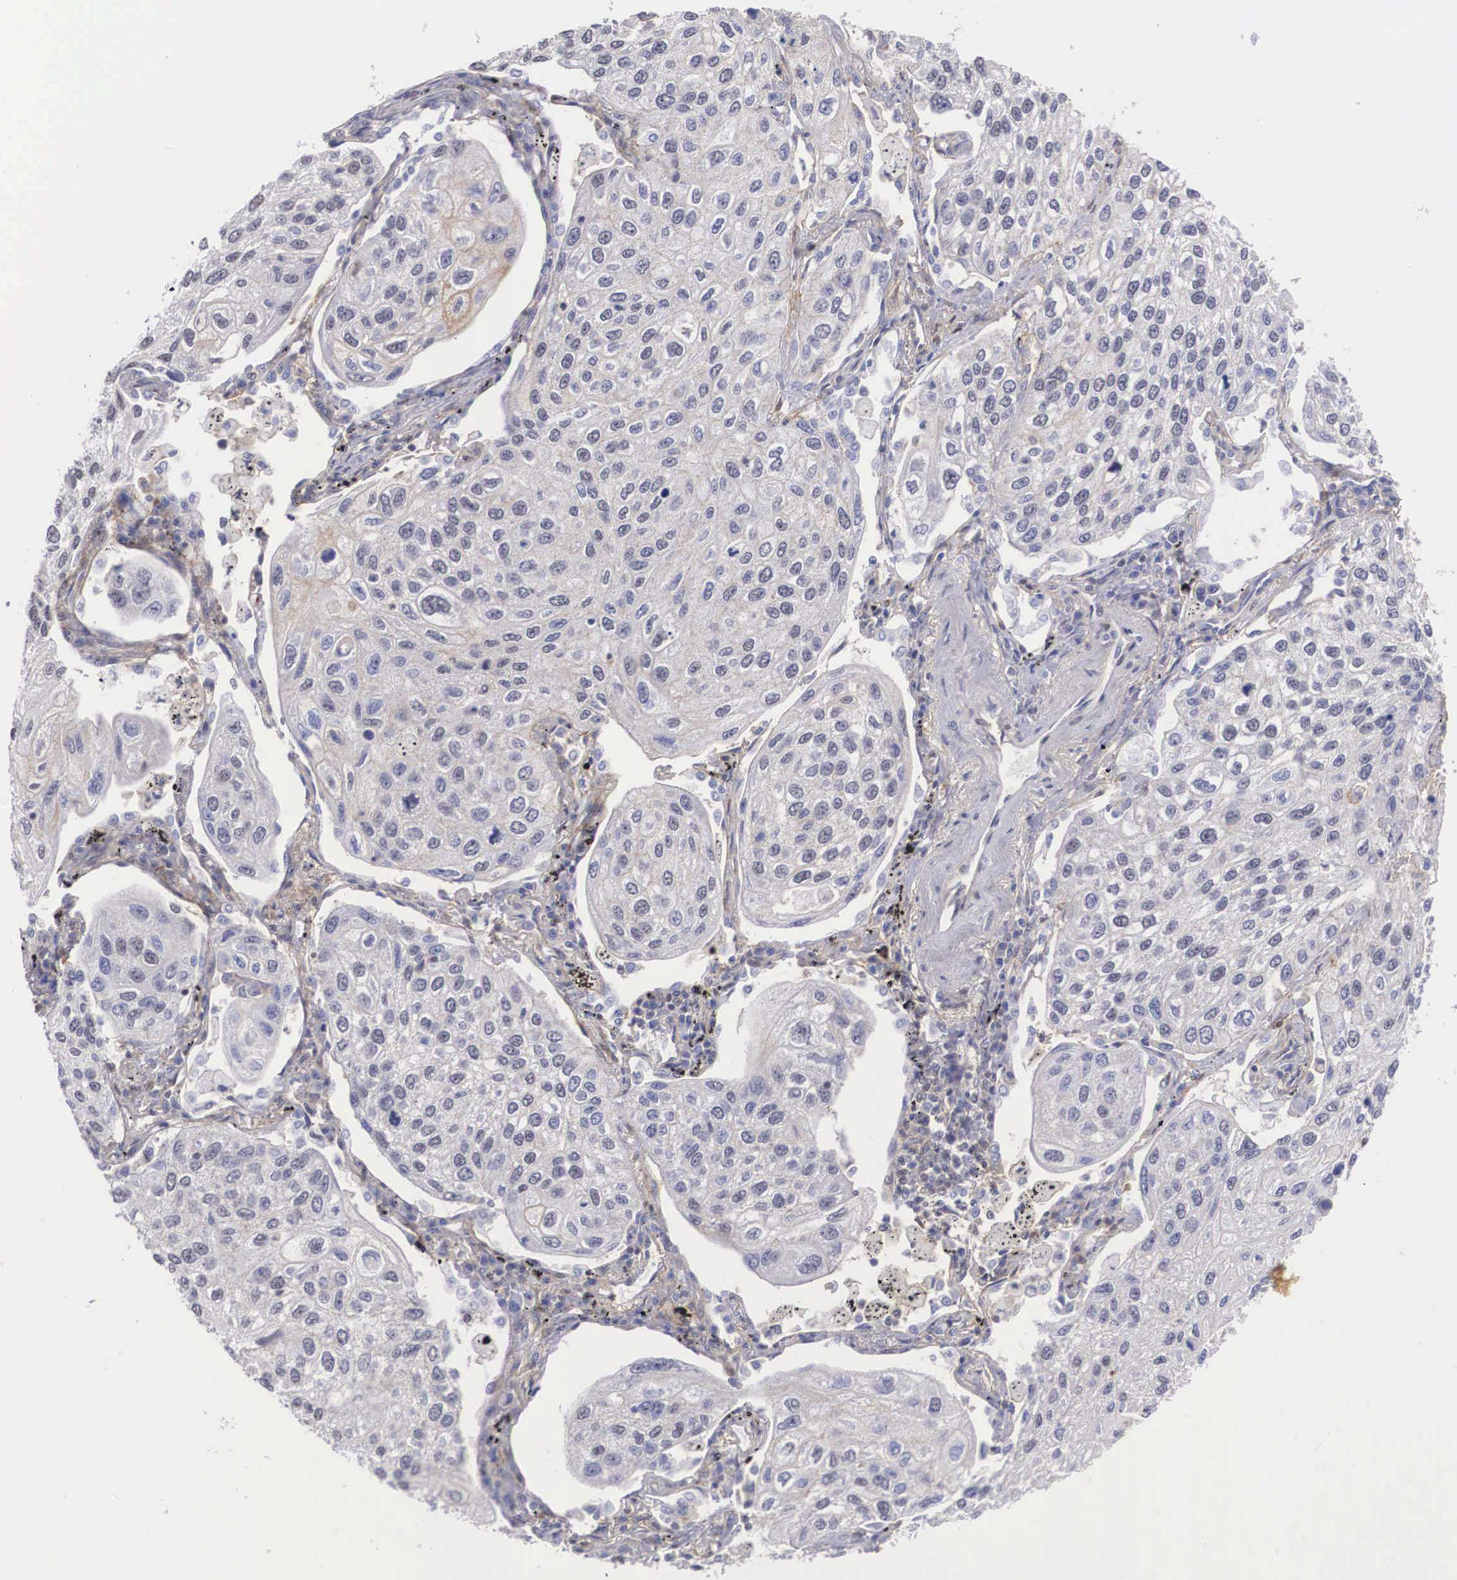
{"staining": {"intensity": "negative", "quantity": "none", "location": "none"}, "tissue": "lung cancer", "cell_type": "Tumor cells", "image_type": "cancer", "snomed": [{"axis": "morphology", "description": "Squamous cell carcinoma, NOS"}, {"axis": "topography", "description": "Lung"}], "caption": "Protein analysis of lung squamous cell carcinoma shows no significant staining in tumor cells.", "gene": "NR4A2", "patient": {"sex": "male", "age": 75}}